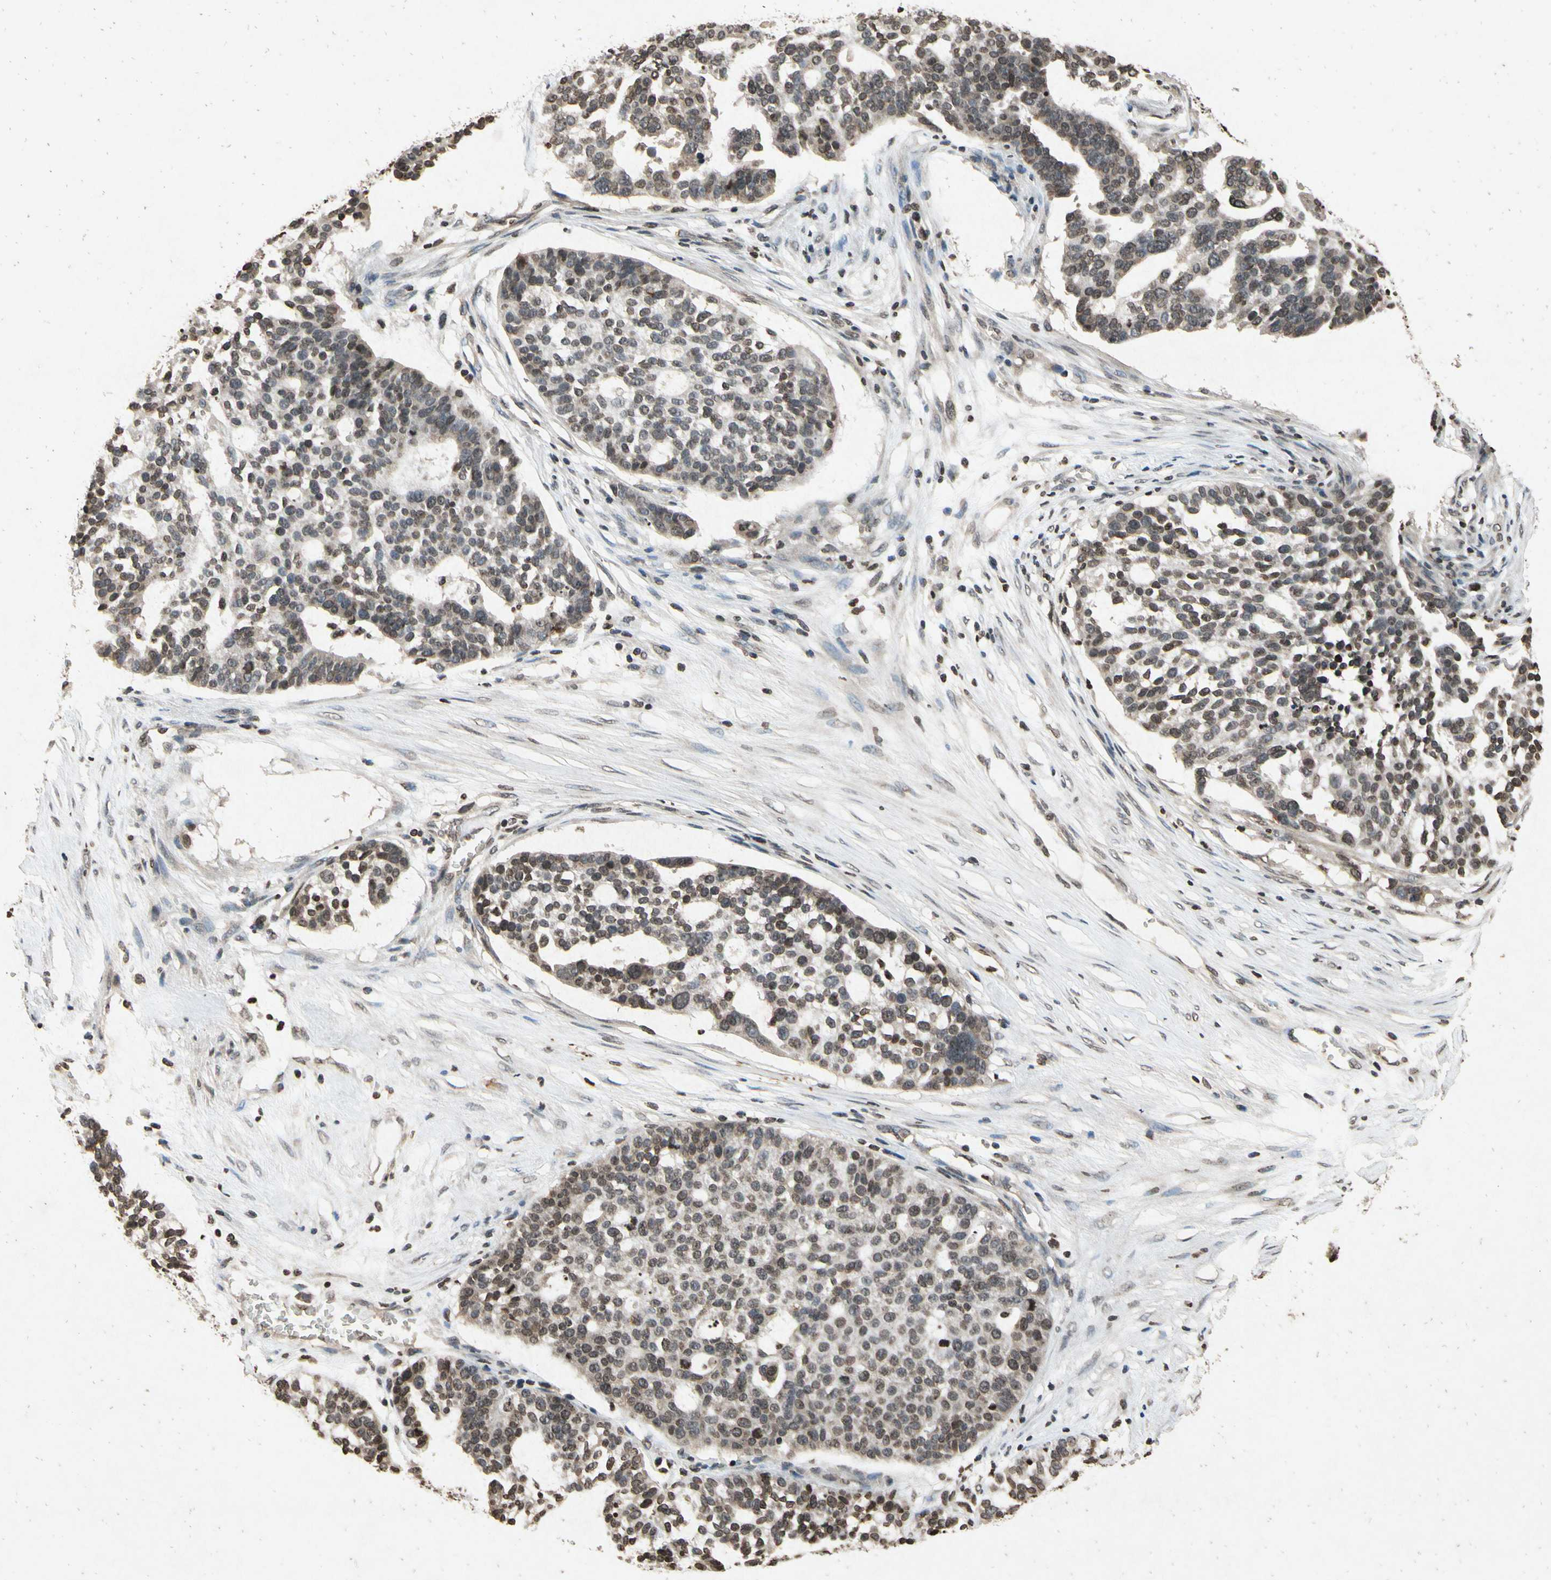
{"staining": {"intensity": "weak", "quantity": "25%-75%", "location": "nuclear"}, "tissue": "ovarian cancer", "cell_type": "Tumor cells", "image_type": "cancer", "snomed": [{"axis": "morphology", "description": "Cystadenocarcinoma, serous, NOS"}, {"axis": "topography", "description": "Ovary"}], "caption": "Ovarian cancer stained with immunohistochemistry (IHC) demonstrates weak nuclear positivity in approximately 25%-75% of tumor cells.", "gene": "HOXB3", "patient": {"sex": "female", "age": 59}}